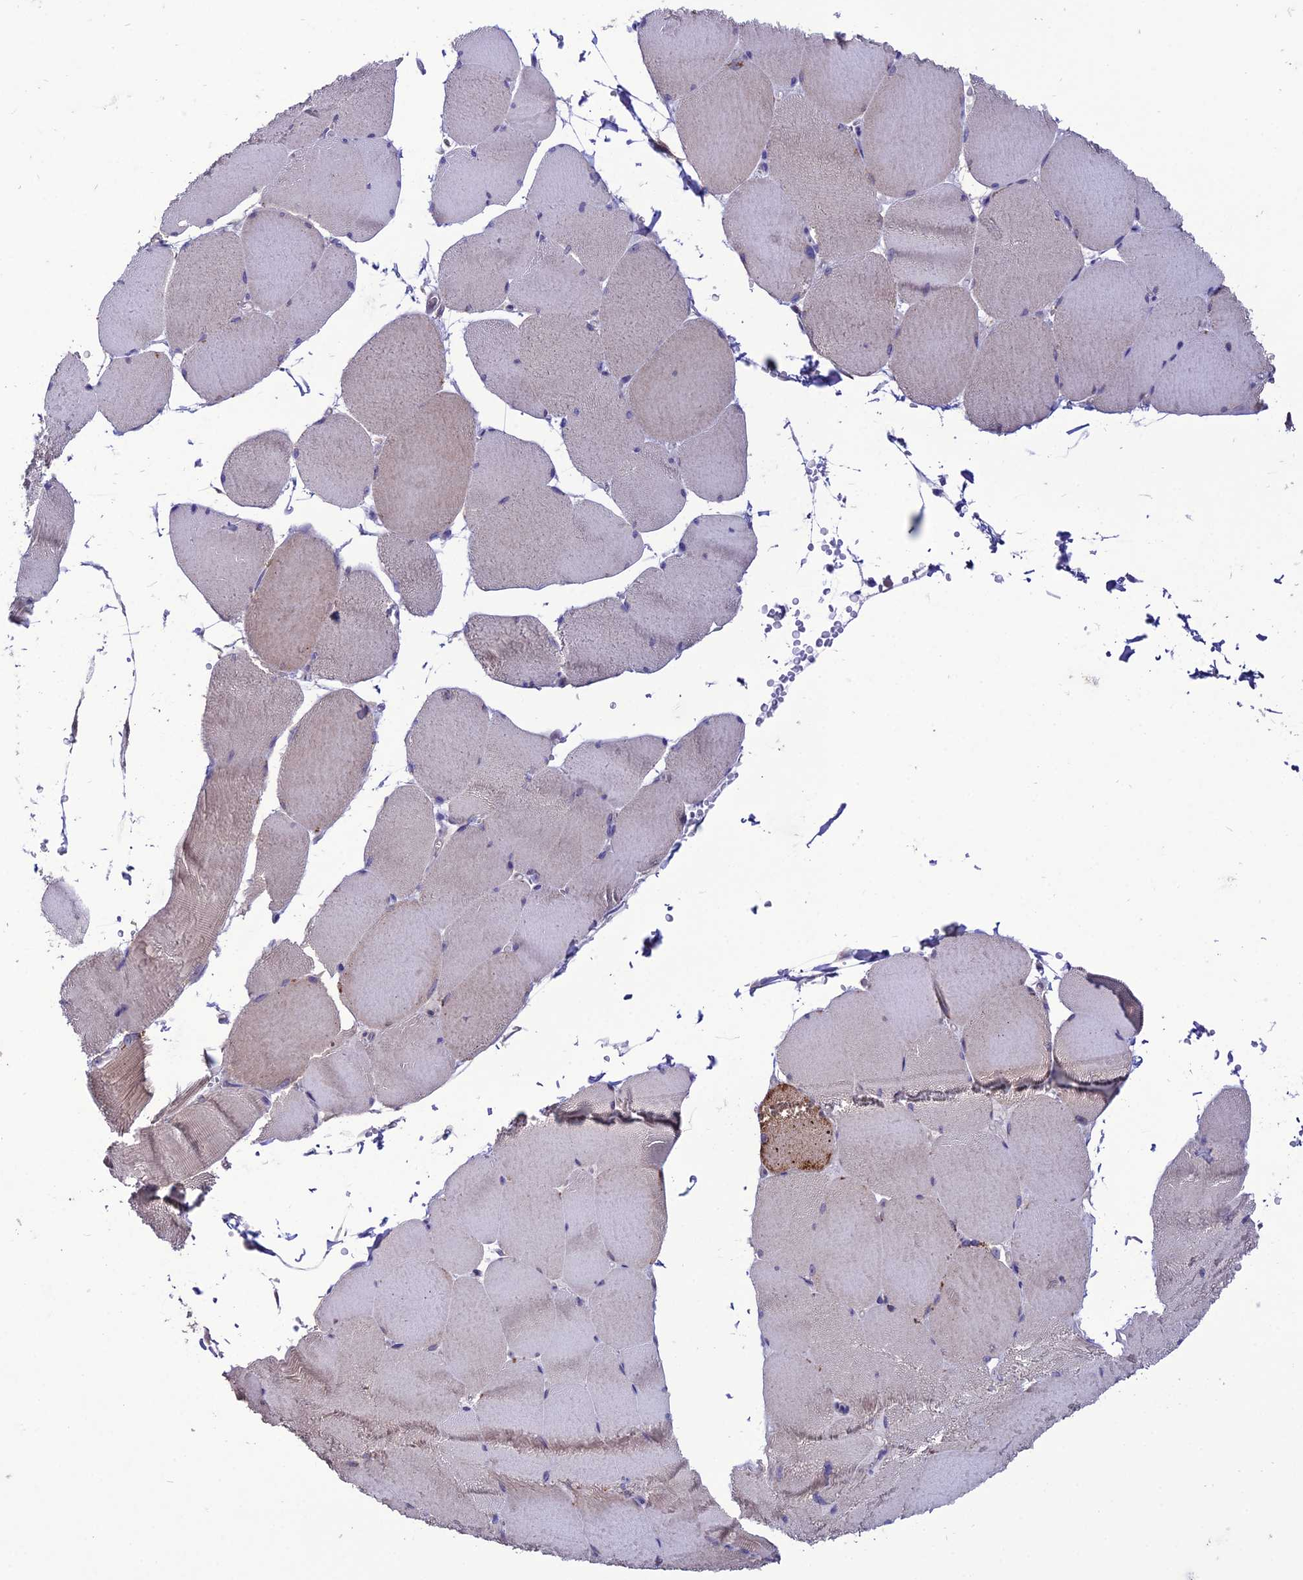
{"staining": {"intensity": "moderate", "quantity": "<25%", "location": "cytoplasmic/membranous"}, "tissue": "skeletal muscle", "cell_type": "Myocytes", "image_type": "normal", "snomed": [{"axis": "morphology", "description": "Normal tissue, NOS"}, {"axis": "topography", "description": "Skeletal muscle"}, {"axis": "topography", "description": "Head-Neck"}], "caption": "This image demonstrates normal skeletal muscle stained with immunohistochemistry (IHC) to label a protein in brown. The cytoplasmic/membranous of myocytes show moderate positivity for the protein. Nuclei are counter-stained blue.", "gene": "HOGA1", "patient": {"sex": "male", "age": 66}}